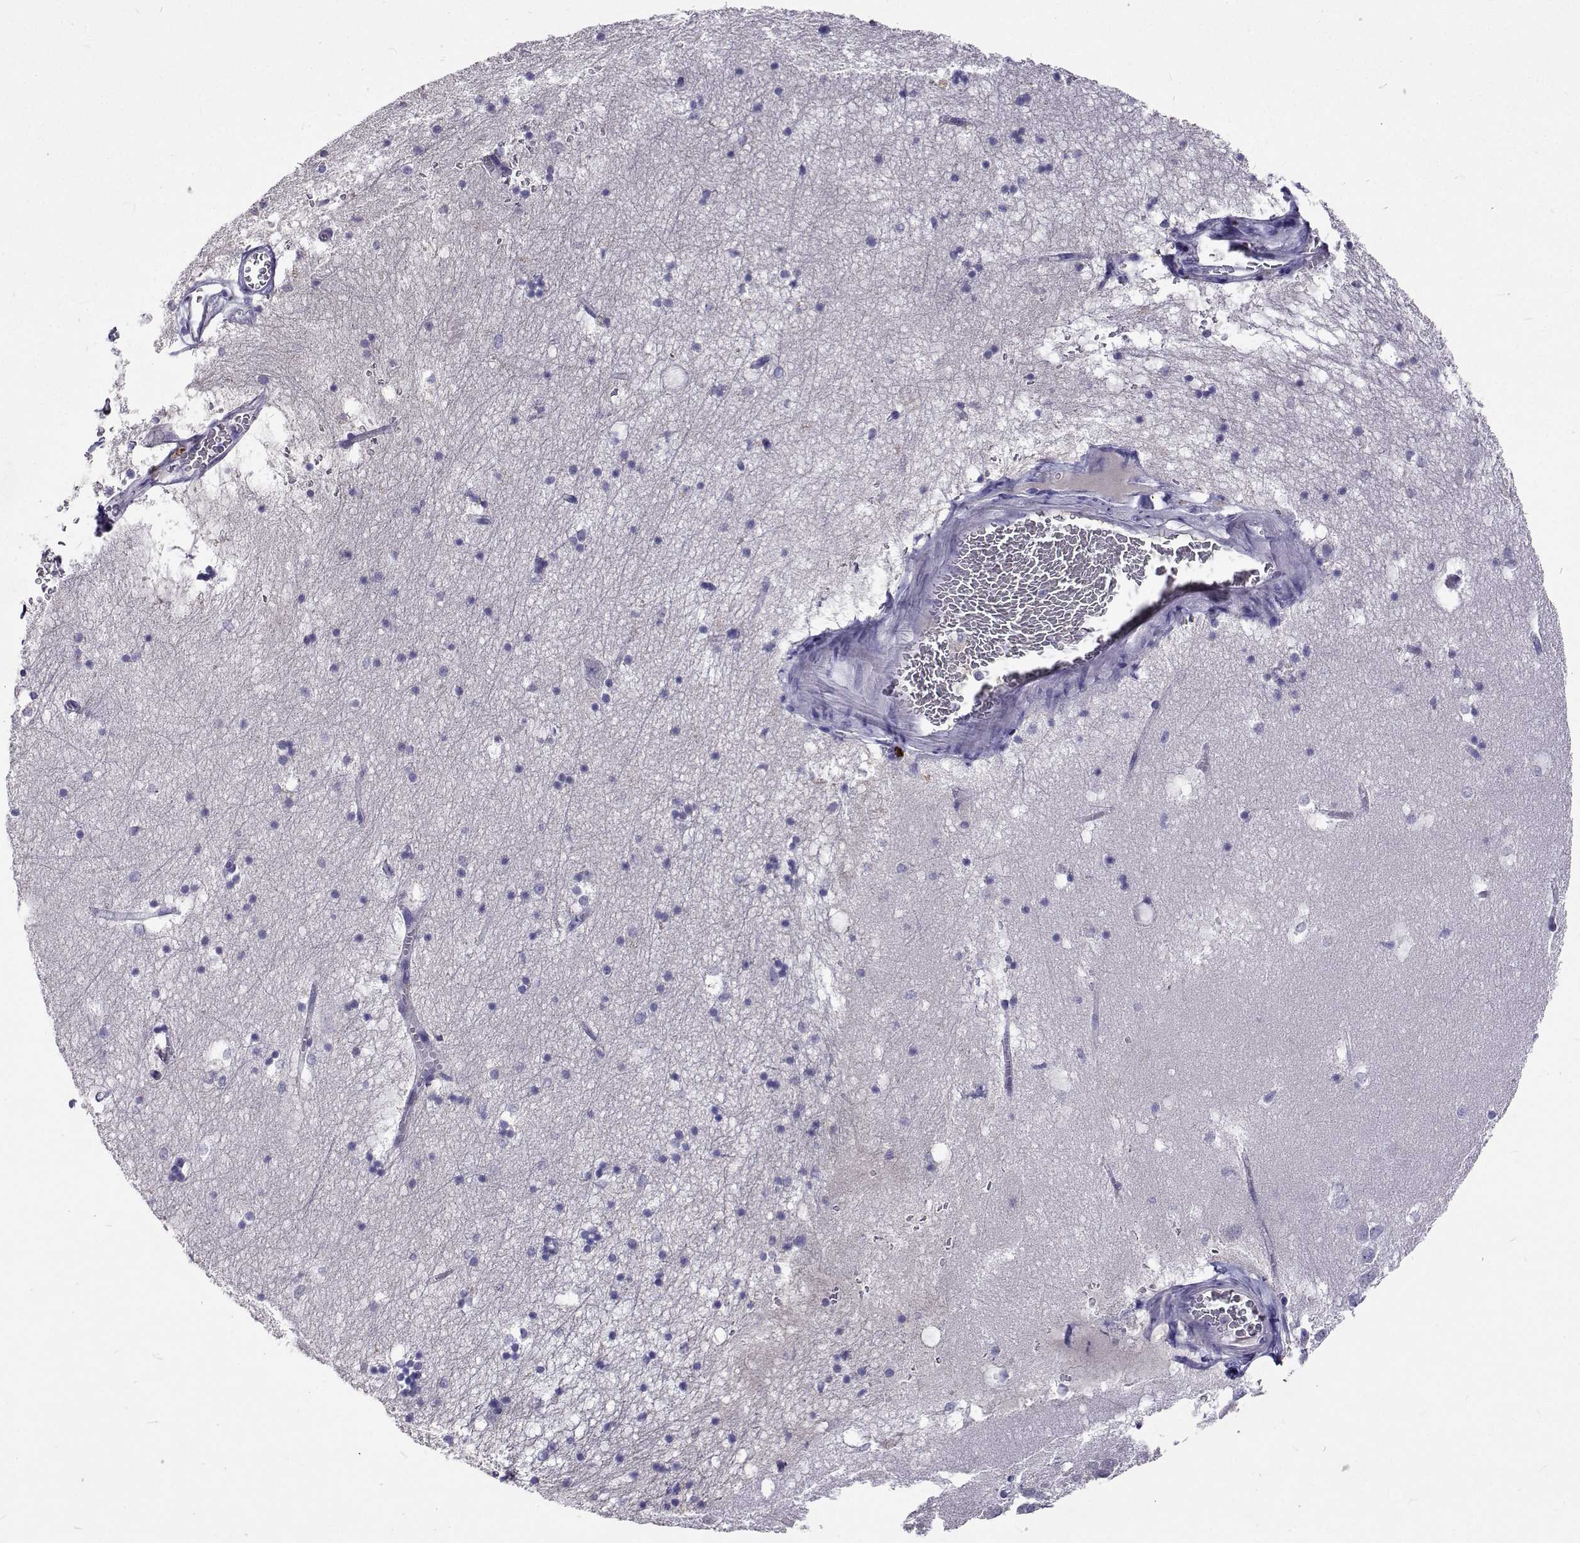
{"staining": {"intensity": "negative", "quantity": "none", "location": "none"}, "tissue": "hippocampus", "cell_type": "Glial cells", "image_type": "normal", "snomed": [{"axis": "morphology", "description": "Normal tissue, NOS"}, {"axis": "topography", "description": "Hippocampus"}], "caption": "Human hippocampus stained for a protein using immunohistochemistry exhibits no staining in glial cells.", "gene": "CFAP44", "patient": {"sex": "male", "age": 58}}